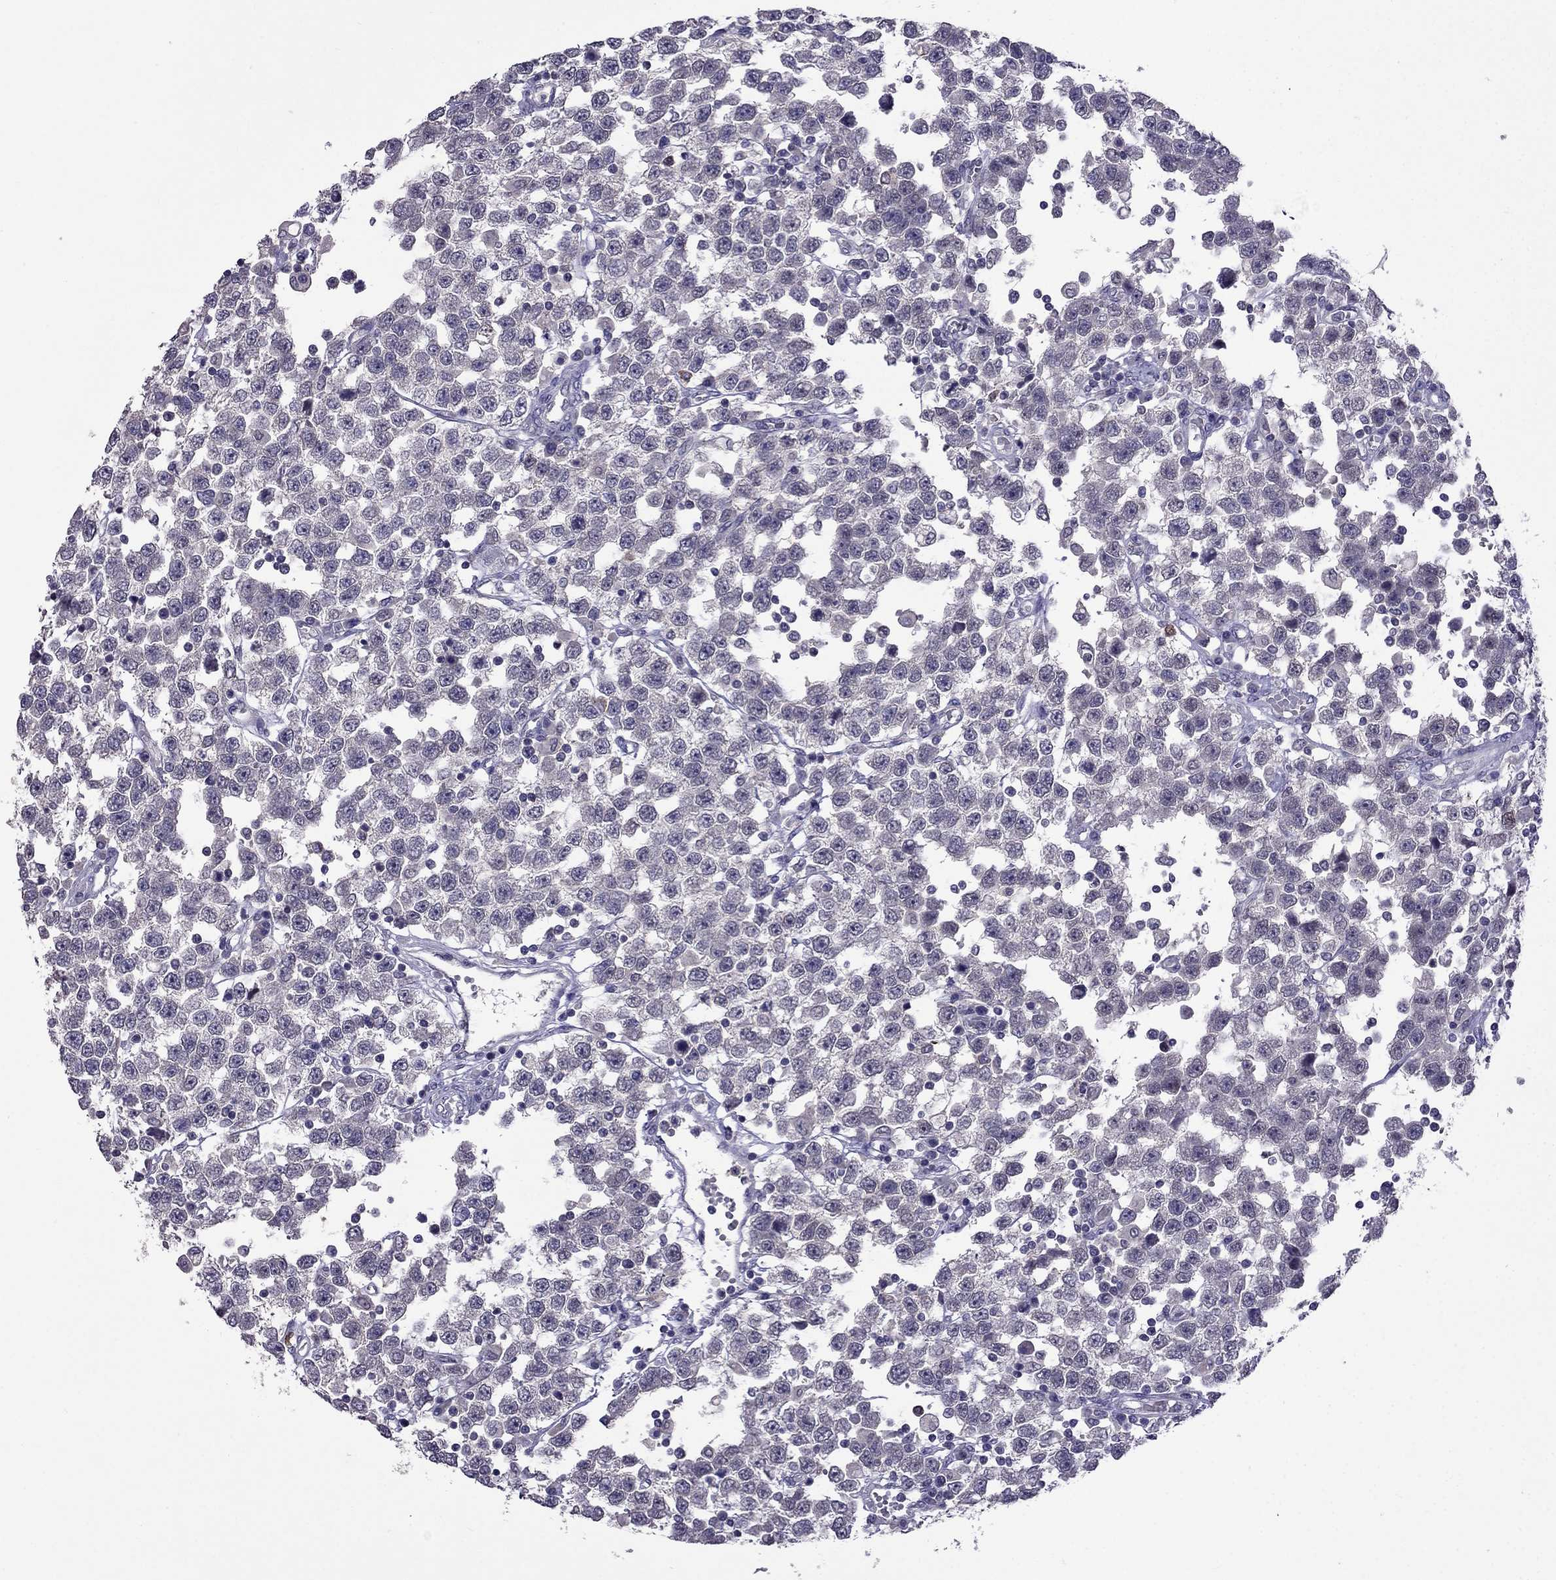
{"staining": {"intensity": "negative", "quantity": "none", "location": "none"}, "tissue": "testis cancer", "cell_type": "Tumor cells", "image_type": "cancer", "snomed": [{"axis": "morphology", "description": "Seminoma, NOS"}, {"axis": "topography", "description": "Testis"}], "caption": "This is a photomicrograph of immunohistochemistry staining of testis seminoma, which shows no staining in tumor cells. (DAB (3,3'-diaminobenzidine) IHC, high magnification).", "gene": "AQP9", "patient": {"sex": "male", "age": 34}}